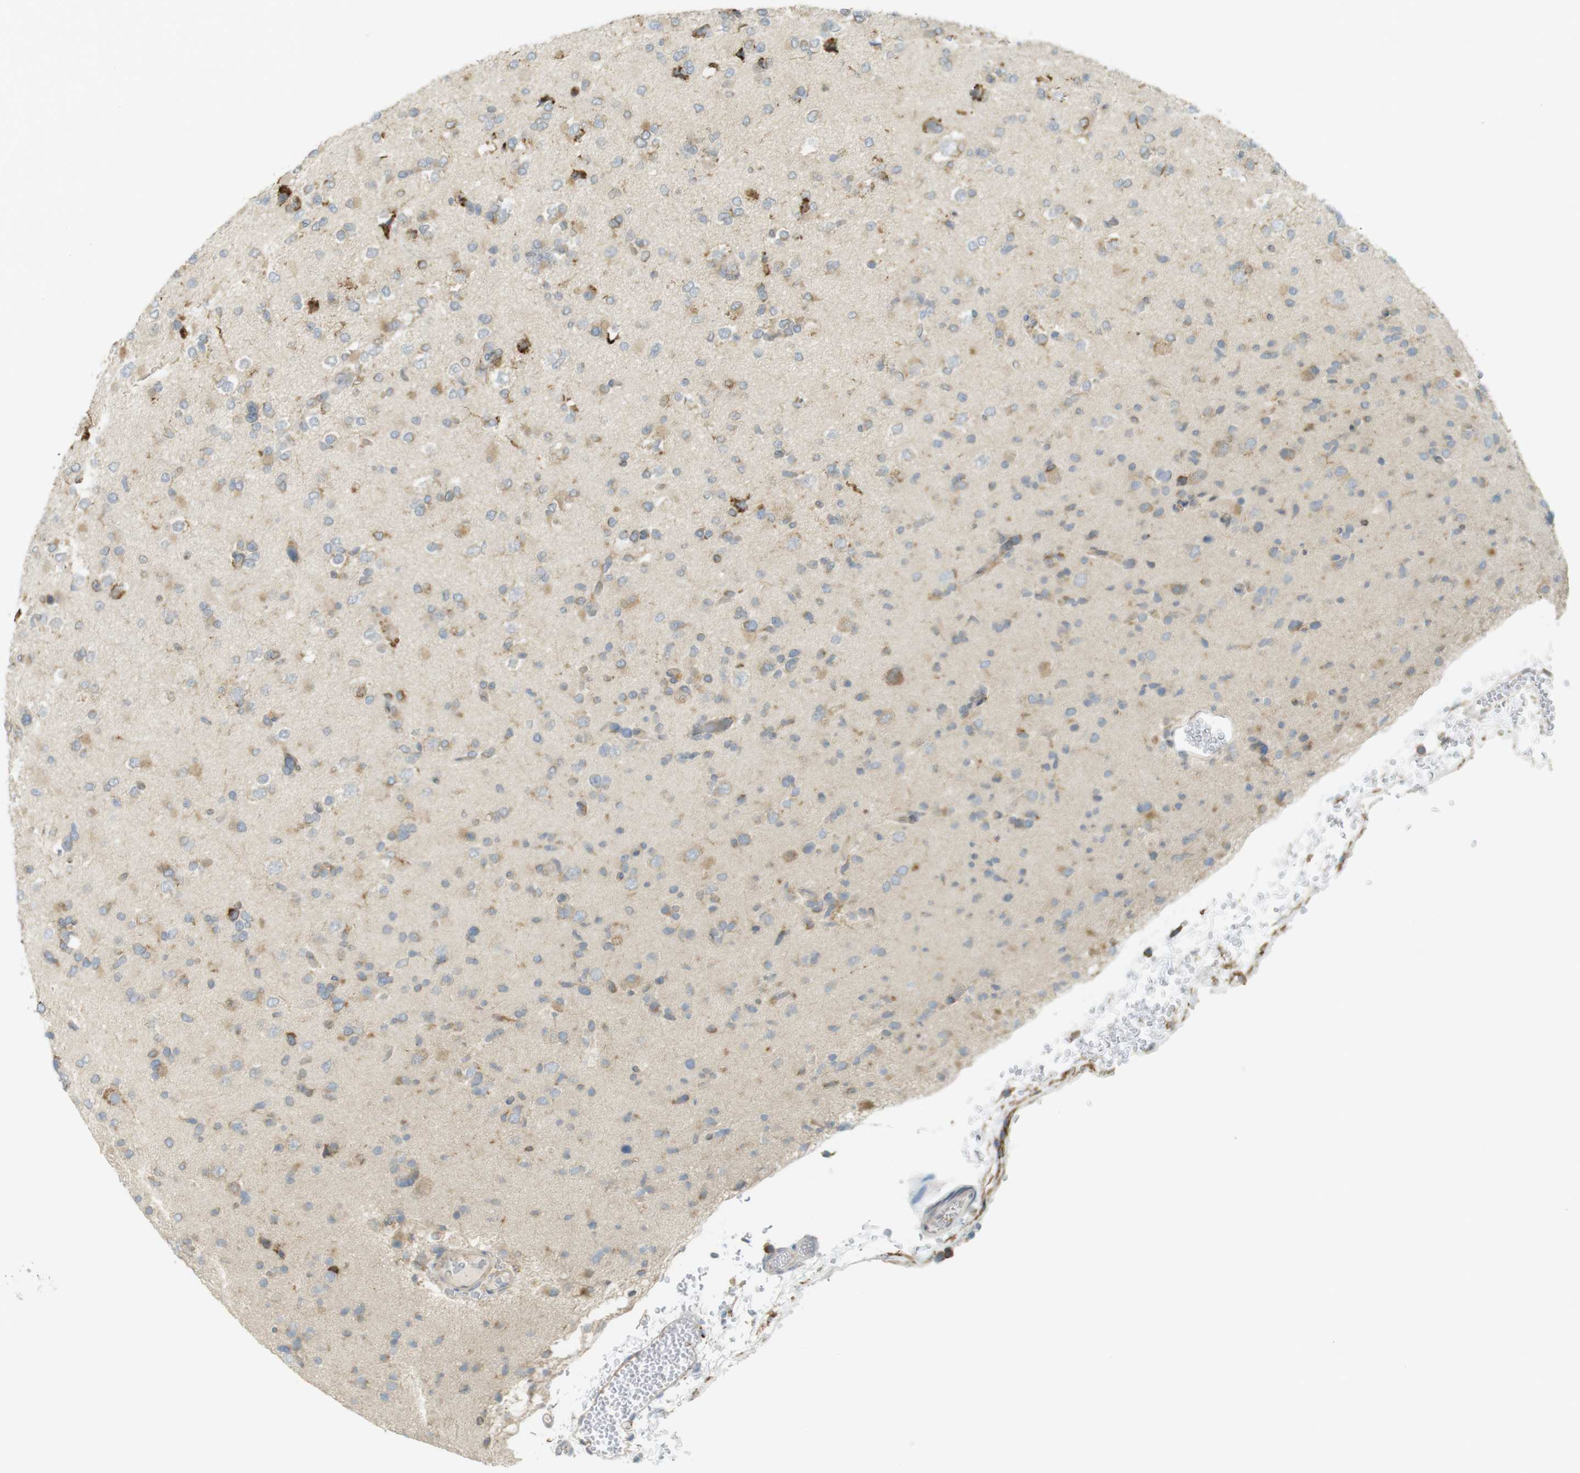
{"staining": {"intensity": "moderate", "quantity": "<25%", "location": "cytoplasmic/membranous"}, "tissue": "glioma", "cell_type": "Tumor cells", "image_type": "cancer", "snomed": [{"axis": "morphology", "description": "Glioma, malignant, Low grade"}, {"axis": "topography", "description": "Brain"}], "caption": "A photomicrograph of glioma stained for a protein displays moderate cytoplasmic/membranous brown staining in tumor cells. The staining was performed using DAB, with brown indicating positive protein expression. Nuclei are stained blue with hematoxylin.", "gene": "MBOAT2", "patient": {"sex": "female", "age": 22}}